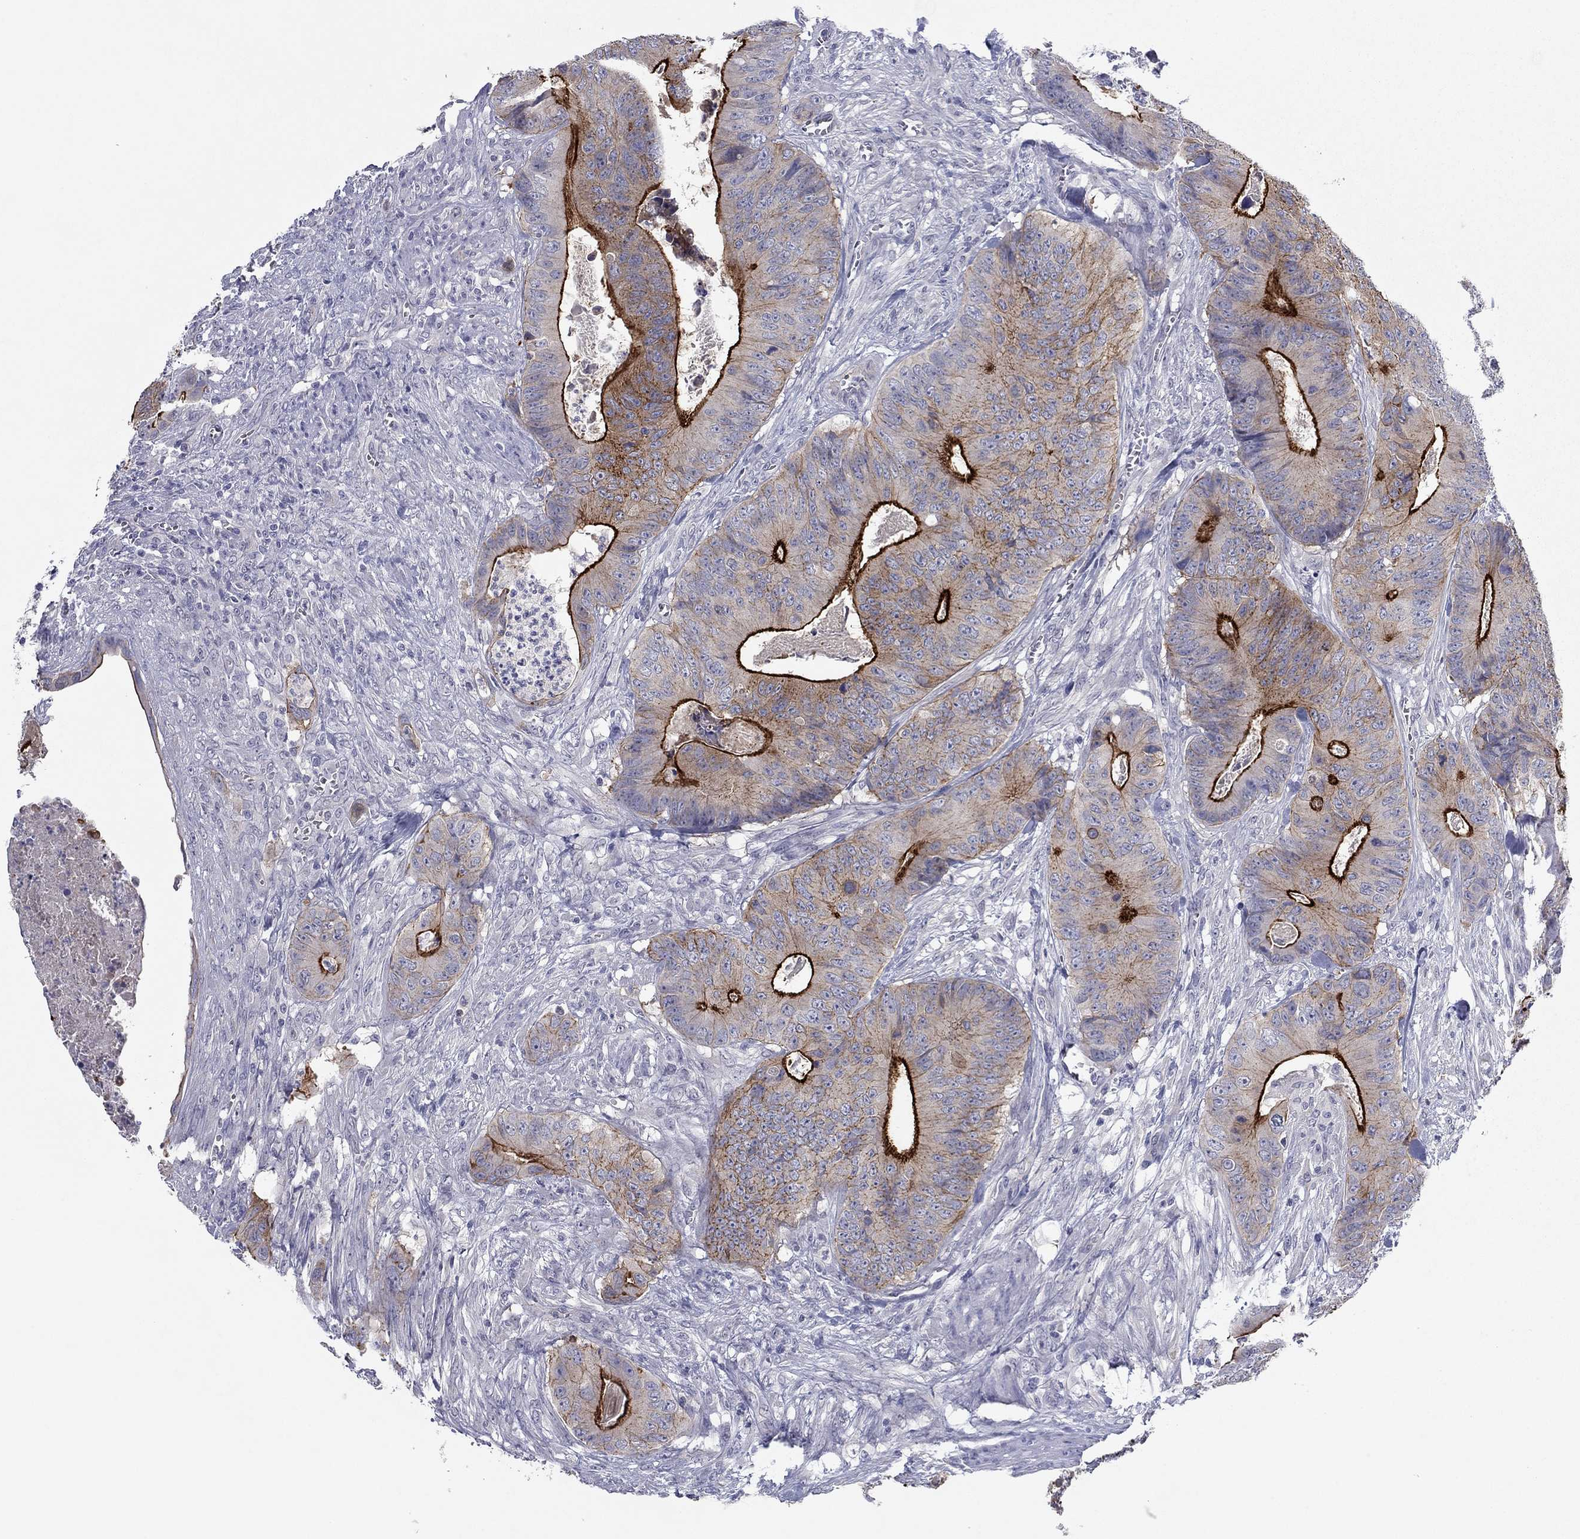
{"staining": {"intensity": "strong", "quantity": "25%-75%", "location": "cytoplasmic/membranous"}, "tissue": "colorectal cancer", "cell_type": "Tumor cells", "image_type": "cancer", "snomed": [{"axis": "morphology", "description": "Adenocarcinoma, NOS"}, {"axis": "topography", "description": "Colon"}], "caption": "Immunohistochemical staining of colorectal adenocarcinoma shows strong cytoplasmic/membranous protein positivity in about 25%-75% of tumor cells.", "gene": "PLS1", "patient": {"sex": "male", "age": 84}}